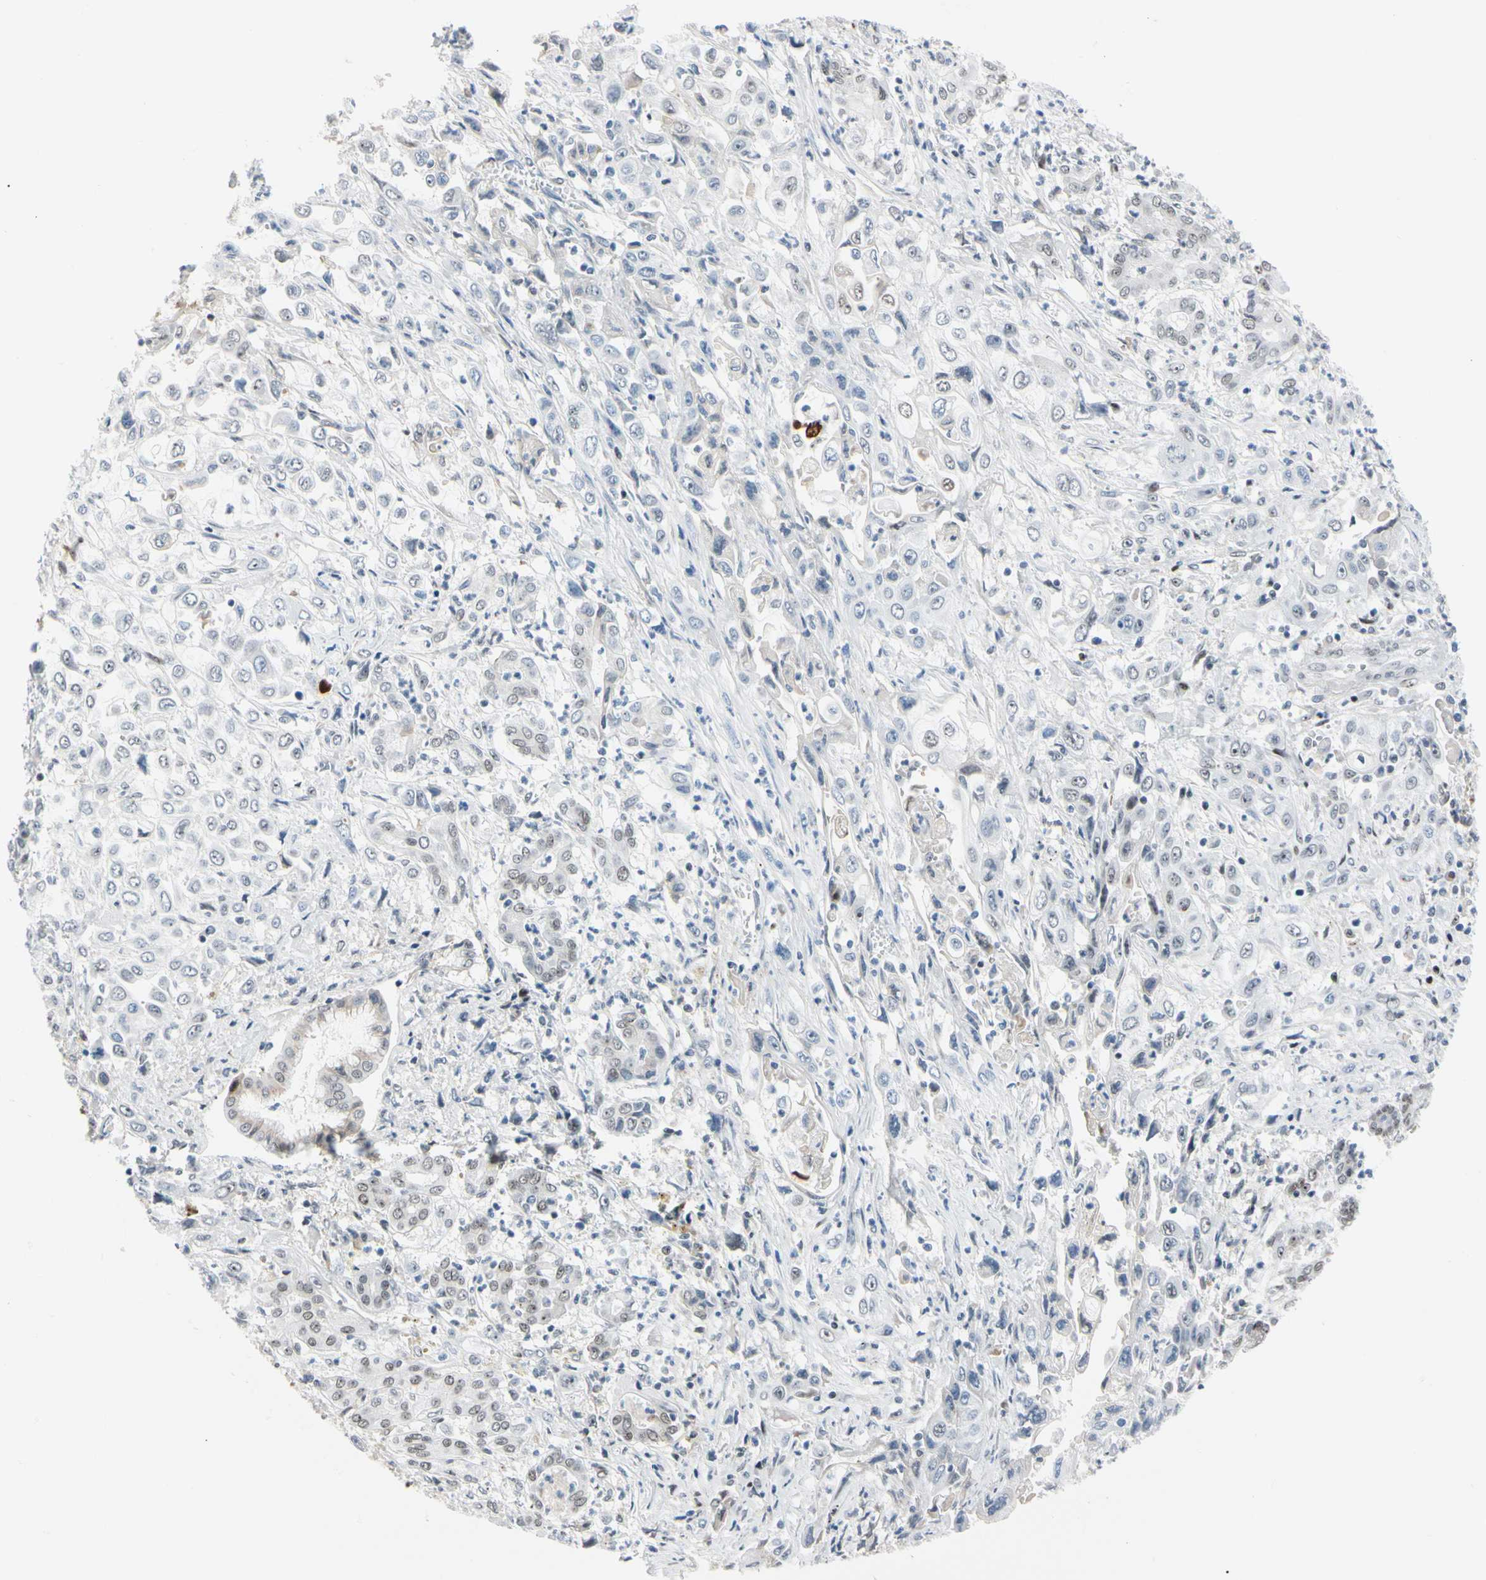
{"staining": {"intensity": "weak", "quantity": "25%-75%", "location": "nuclear"}, "tissue": "pancreatic cancer", "cell_type": "Tumor cells", "image_type": "cancer", "snomed": [{"axis": "morphology", "description": "Adenocarcinoma, NOS"}, {"axis": "topography", "description": "Pancreas"}], "caption": "Pancreatic cancer (adenocarcinoma) was stained to show a protein in brown. There is low levels of weak nuclear staining in approximately 25%-75% of tumor cells.", "gene": "FOXO3", "patient": {"sex": "male", "age": 70}}